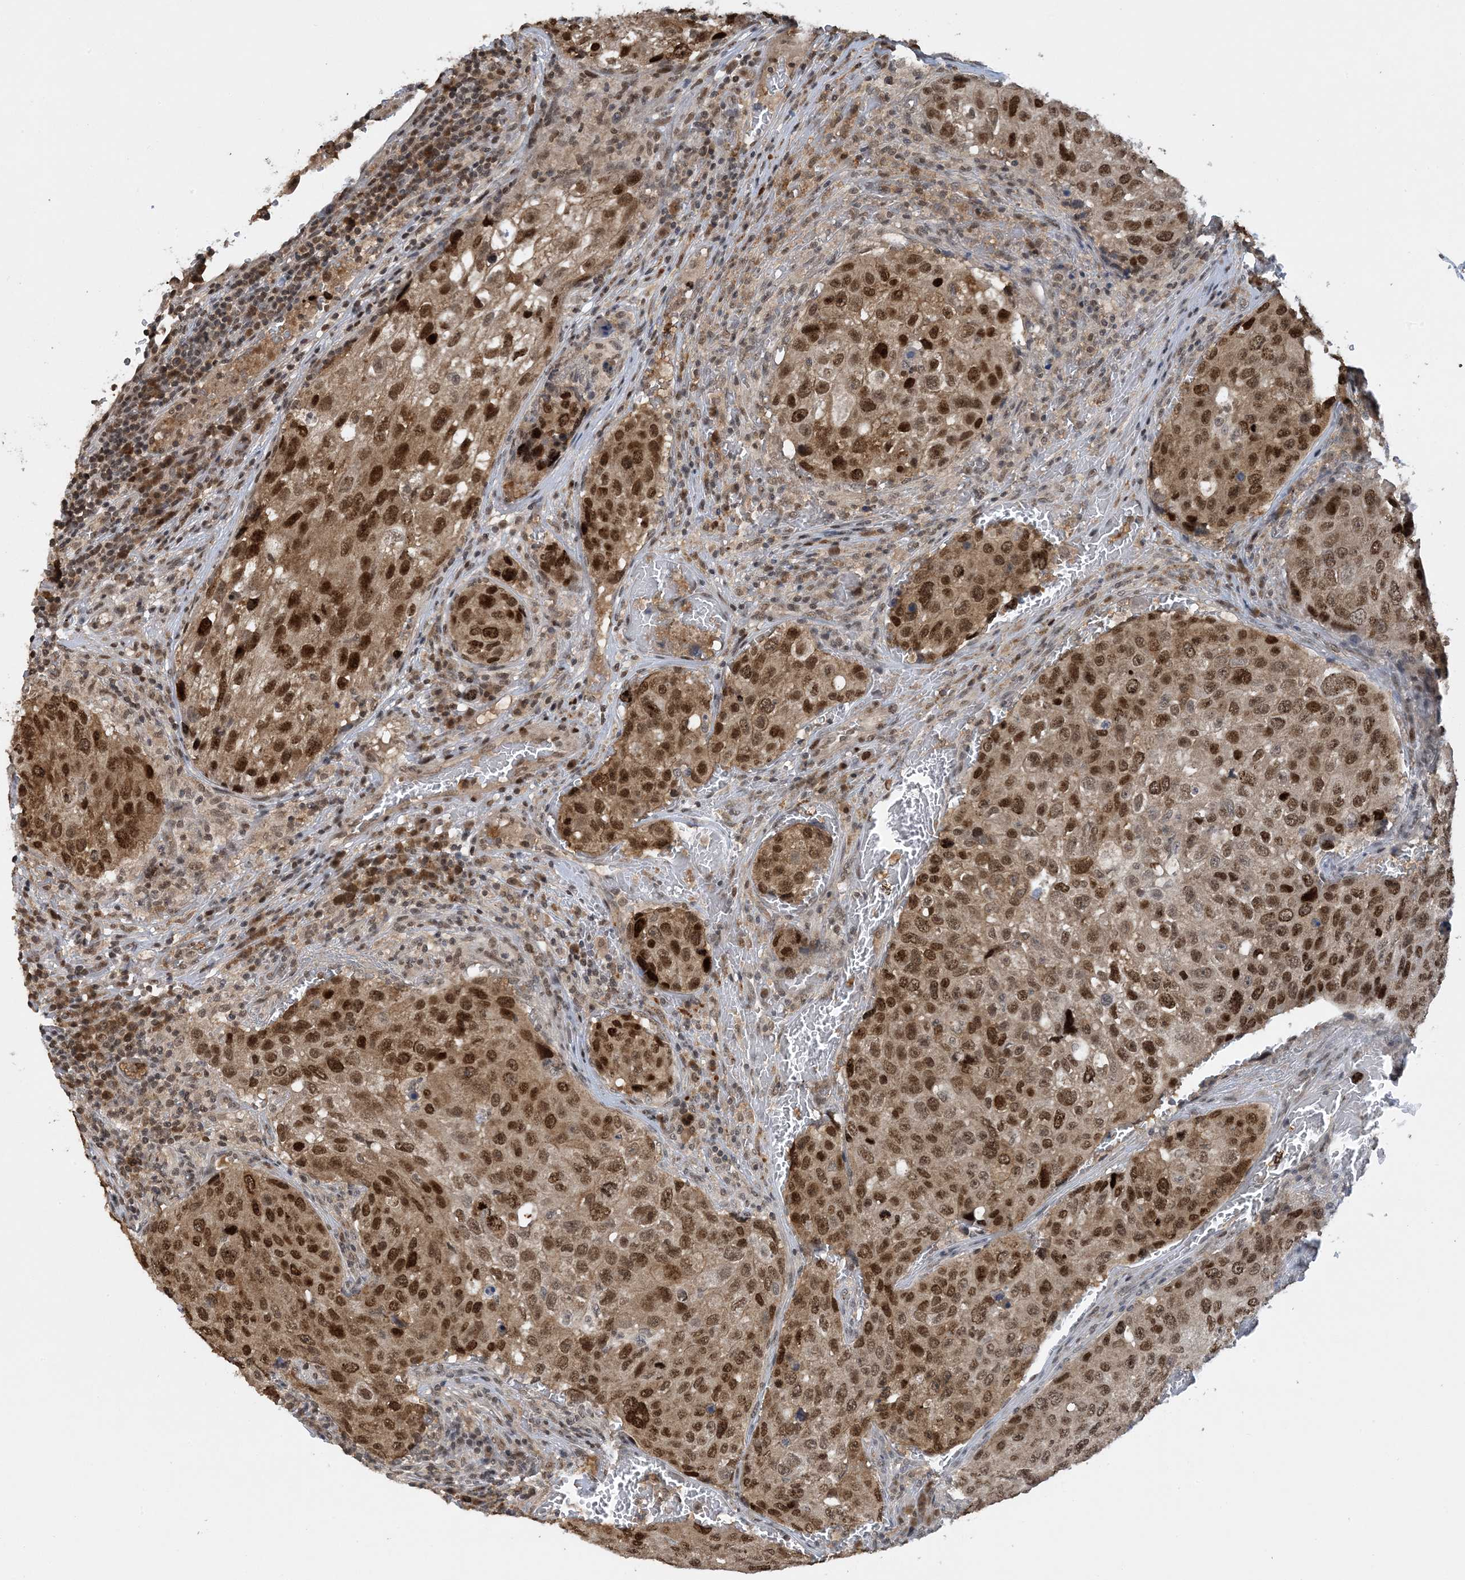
{"staining": {"intensity": "strong", "quantity": ">75%", "location": "cytoplasmic/membranous,nuclear"}, "tissue": "urothelial cancer", "cell_type": "Tumor cells", "image_type": "cancer", "snomed": [{"axis": "morphology", "description": "Urothelial carcinoma, High grade"}, {"axis": "topography", "description": "Lymph node"}, {"axis": "topography", "description": "Urinary bladder"}], "caption": "An IHC photomicrograph of tumor tissue is shown. Protein staining in brown labels strong cytoplasmic/membranous and nuclear positivity in high-grade urothelial carcinoma within tumor cells. (Brightfield microscopy of DAB IHC at high magnification).", "gene": "ACYP2", "patient": {"sex": "male", "age": 51}}